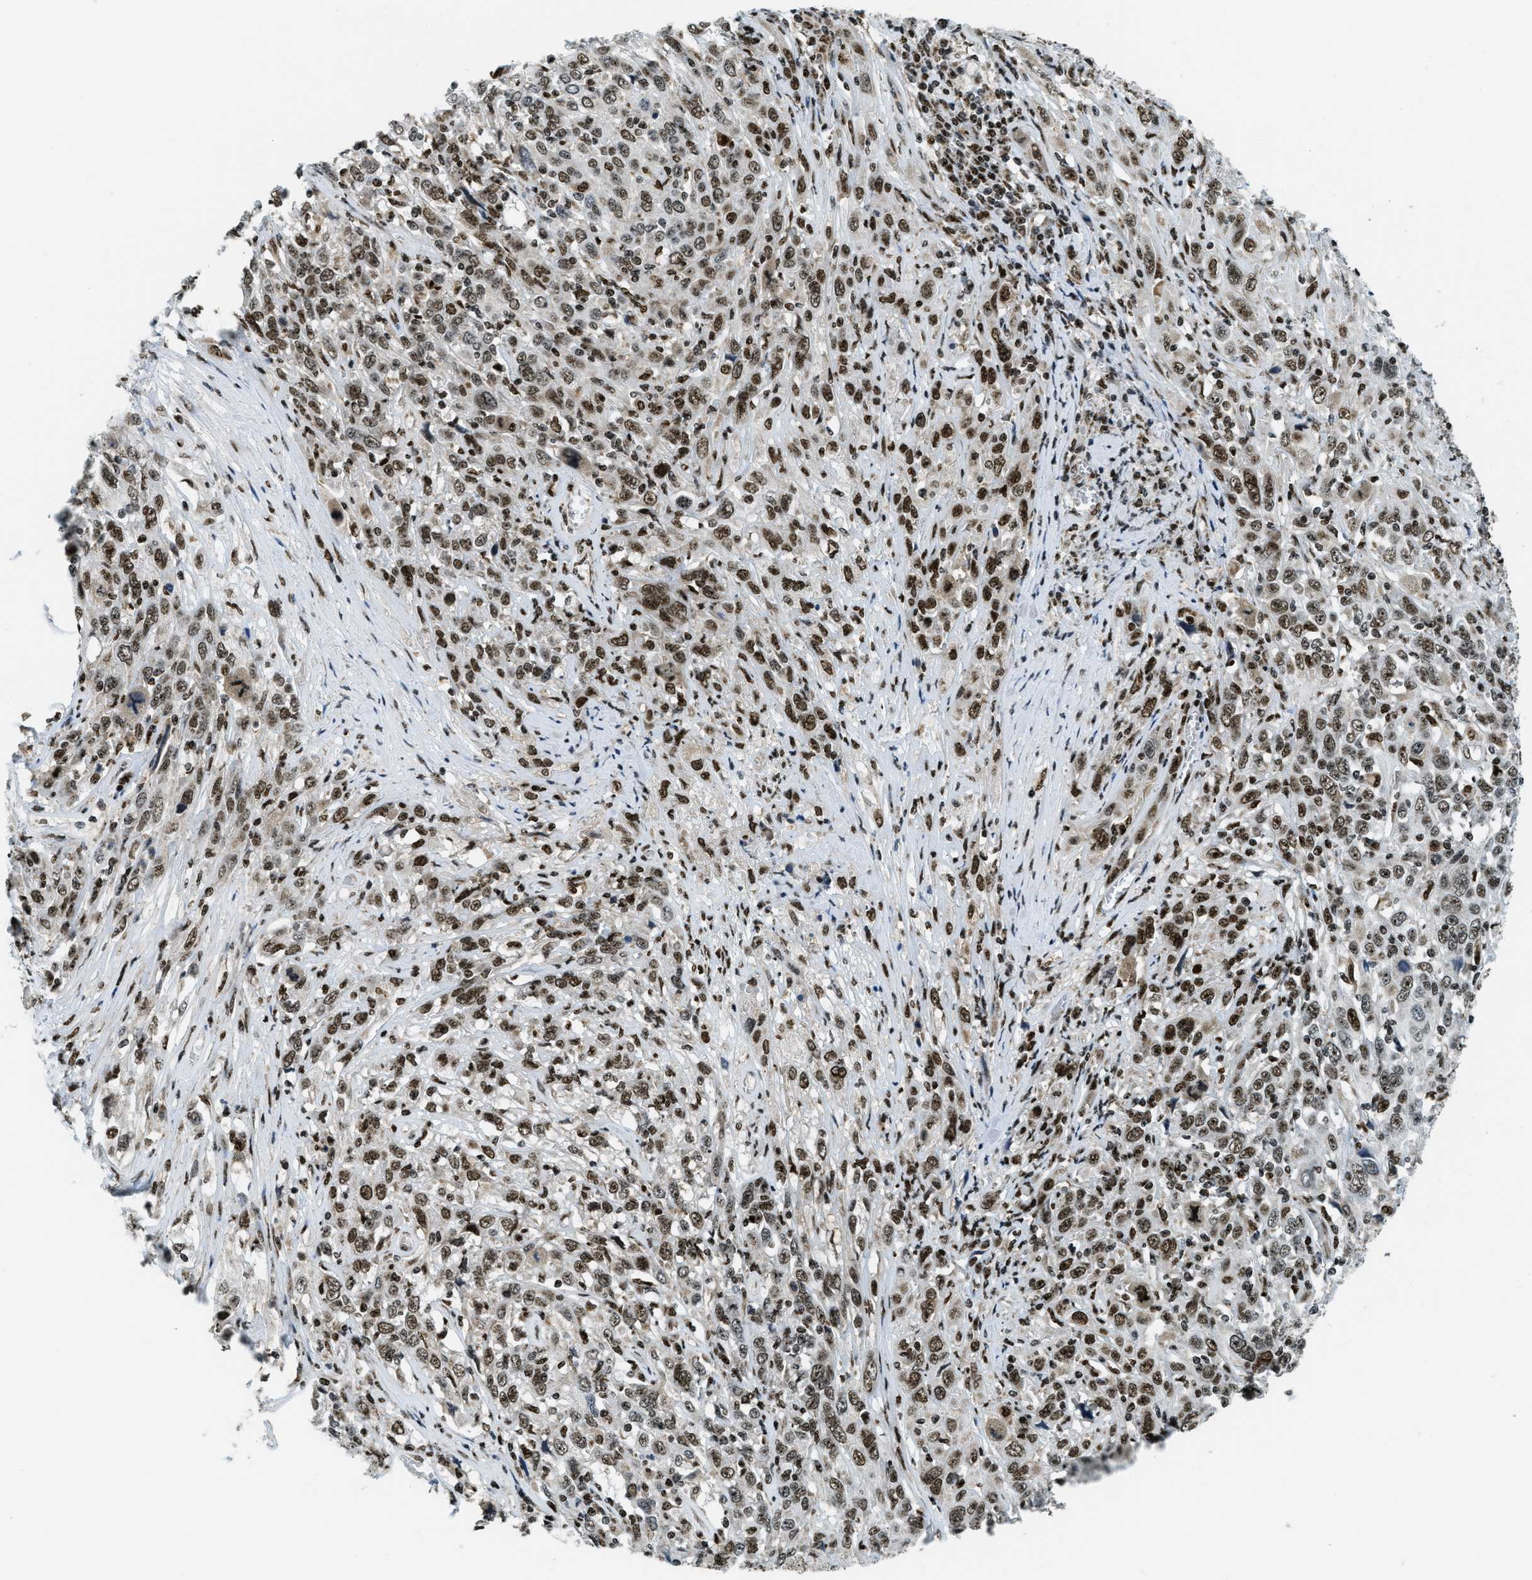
{"staining": {"intensity": "strong", "quantity": ">75%", "location": "cytoplasmic/membranous,nuclear"}, "tissue": "cervical cancer", "cell_type": "Tumor cells", "image_type": "cancer", "snomed": [{"axis": "morphology", "description": "Squamous cell carcinoma, NOS"}, {"axis": "topography", "description": "Cervix"}], "caption": "Immunohistochemistry of human cervical cancer exhibits high levels of strong cytoplasmic/membranous and nuclear positivity in about >75% of tumor cells.", "gene": "SP100", "patient": {"sex": "female", "age": 46}}